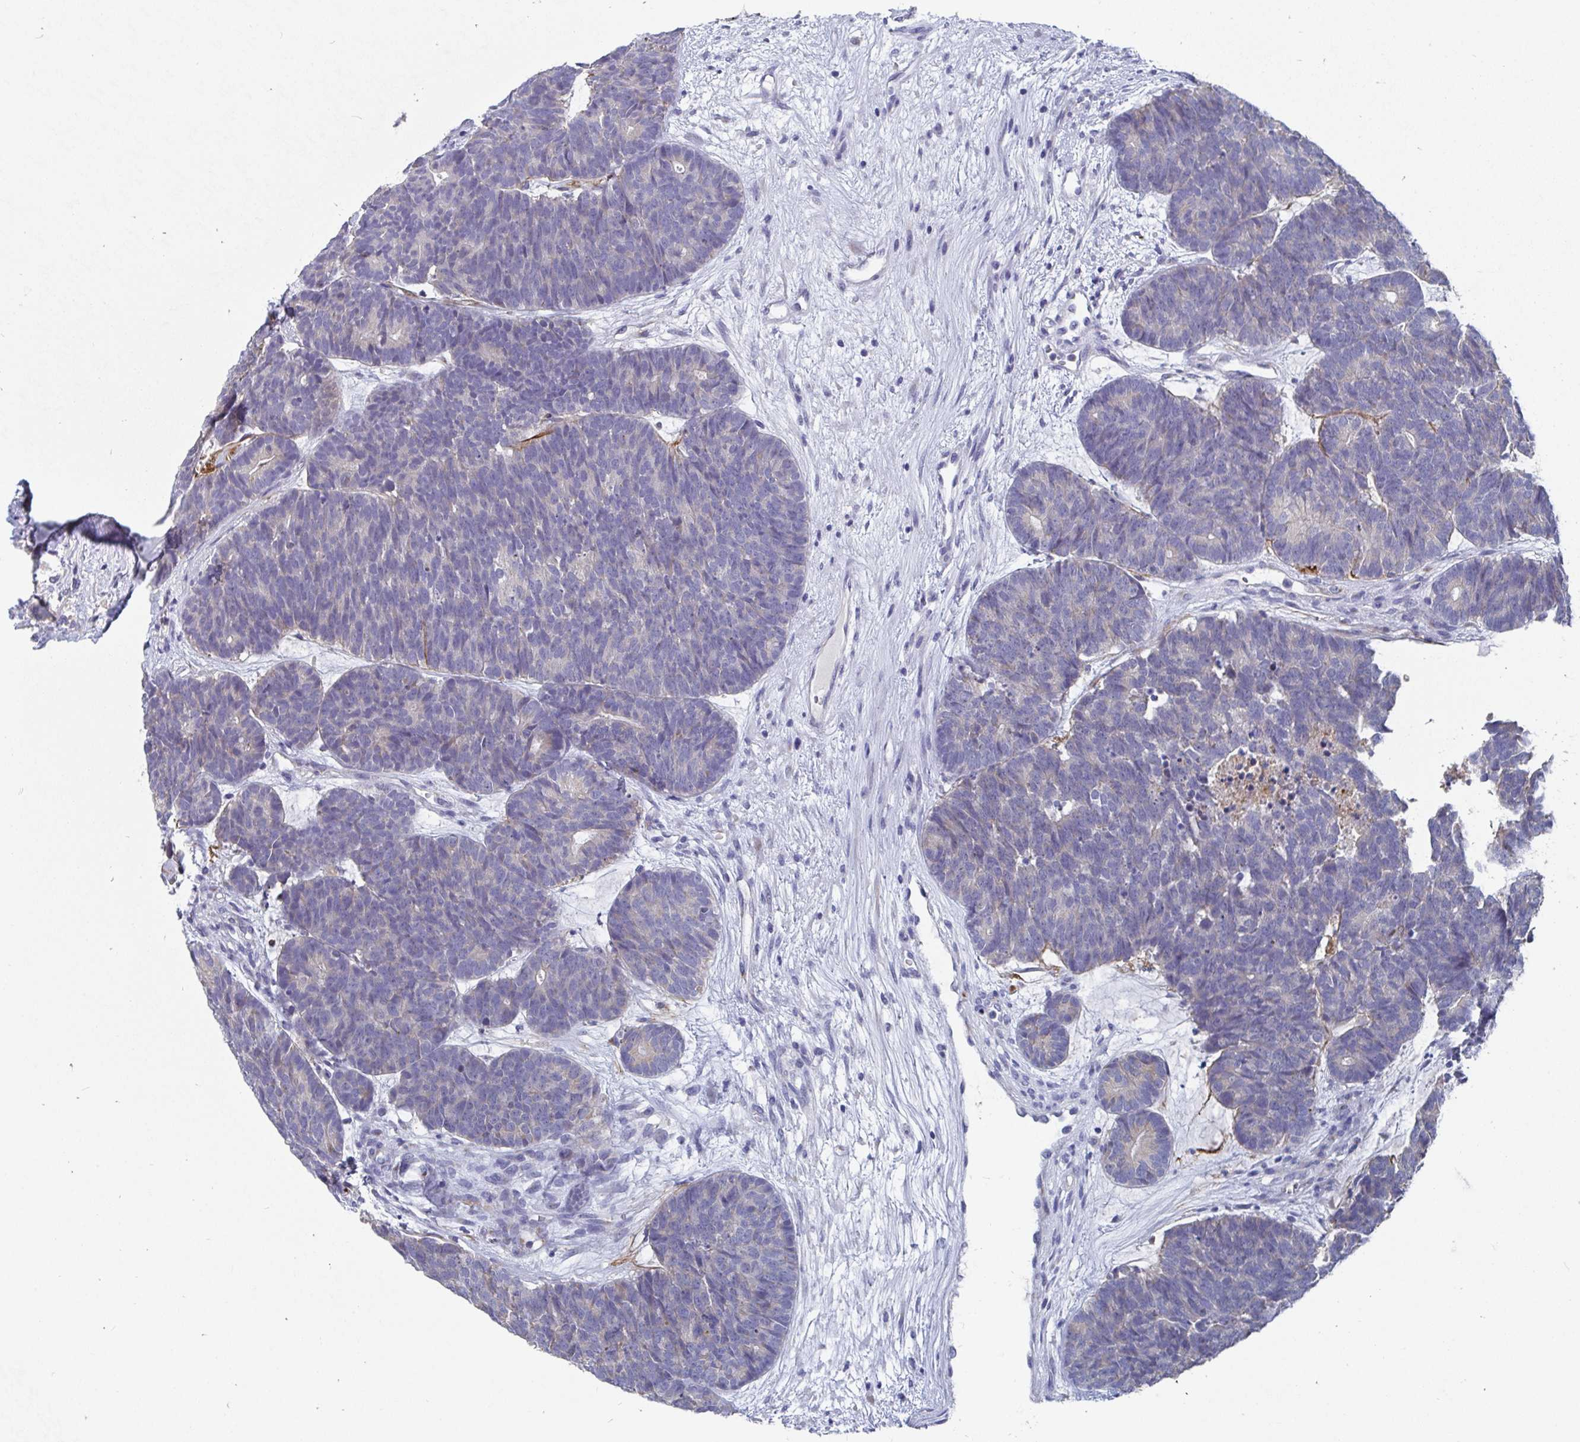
{"staining": {"intensity": "negative", "quantity": "none", "location": "none"}, "tissue": "head and neck cancer", "cell_type": "Tumor cells", "image_type": "cancer", "snomed": [{"axis": "morphology", "description": "Adenocarcinoma, NOS"}, {"axis": "topography", "description": "Head-Neck"}], "caption": "Immunohistochemical staining of human head and neck cancer shows no significant staining in tumor cells.", "gene": "TAS2R39", "patient": {"sex": "female", "age": 81}}